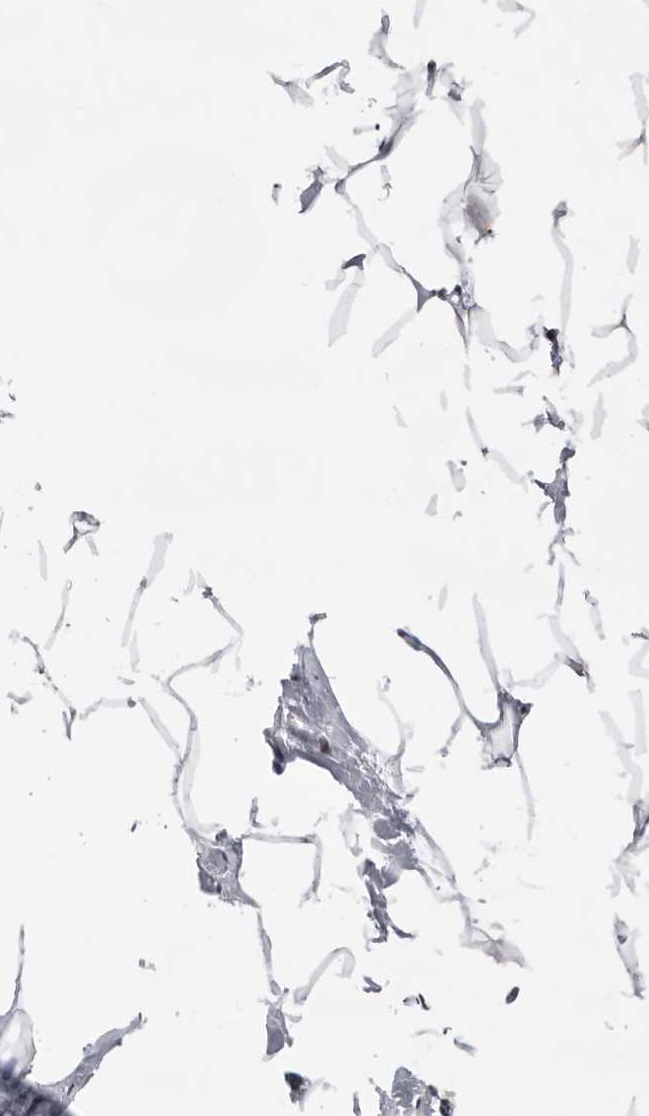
{"staining": {"intensity": "negative", "quantity": "none", "location": "none"}, "tissue": "breast", "cell_type": "Adipocytes", "image_type": "normal", "snomed": [{"axis": "morphology", "description": "Normal tissue, NOS"}, {"axis": "topography", "description": "Breast"}], "caption": "High power microscopy photomicrograph of an IHC image of unremarkable breast, revealing no significant expression in adipocytes.", "gene": "WDR47", "patient": {"sex": "female", "age": 62}}